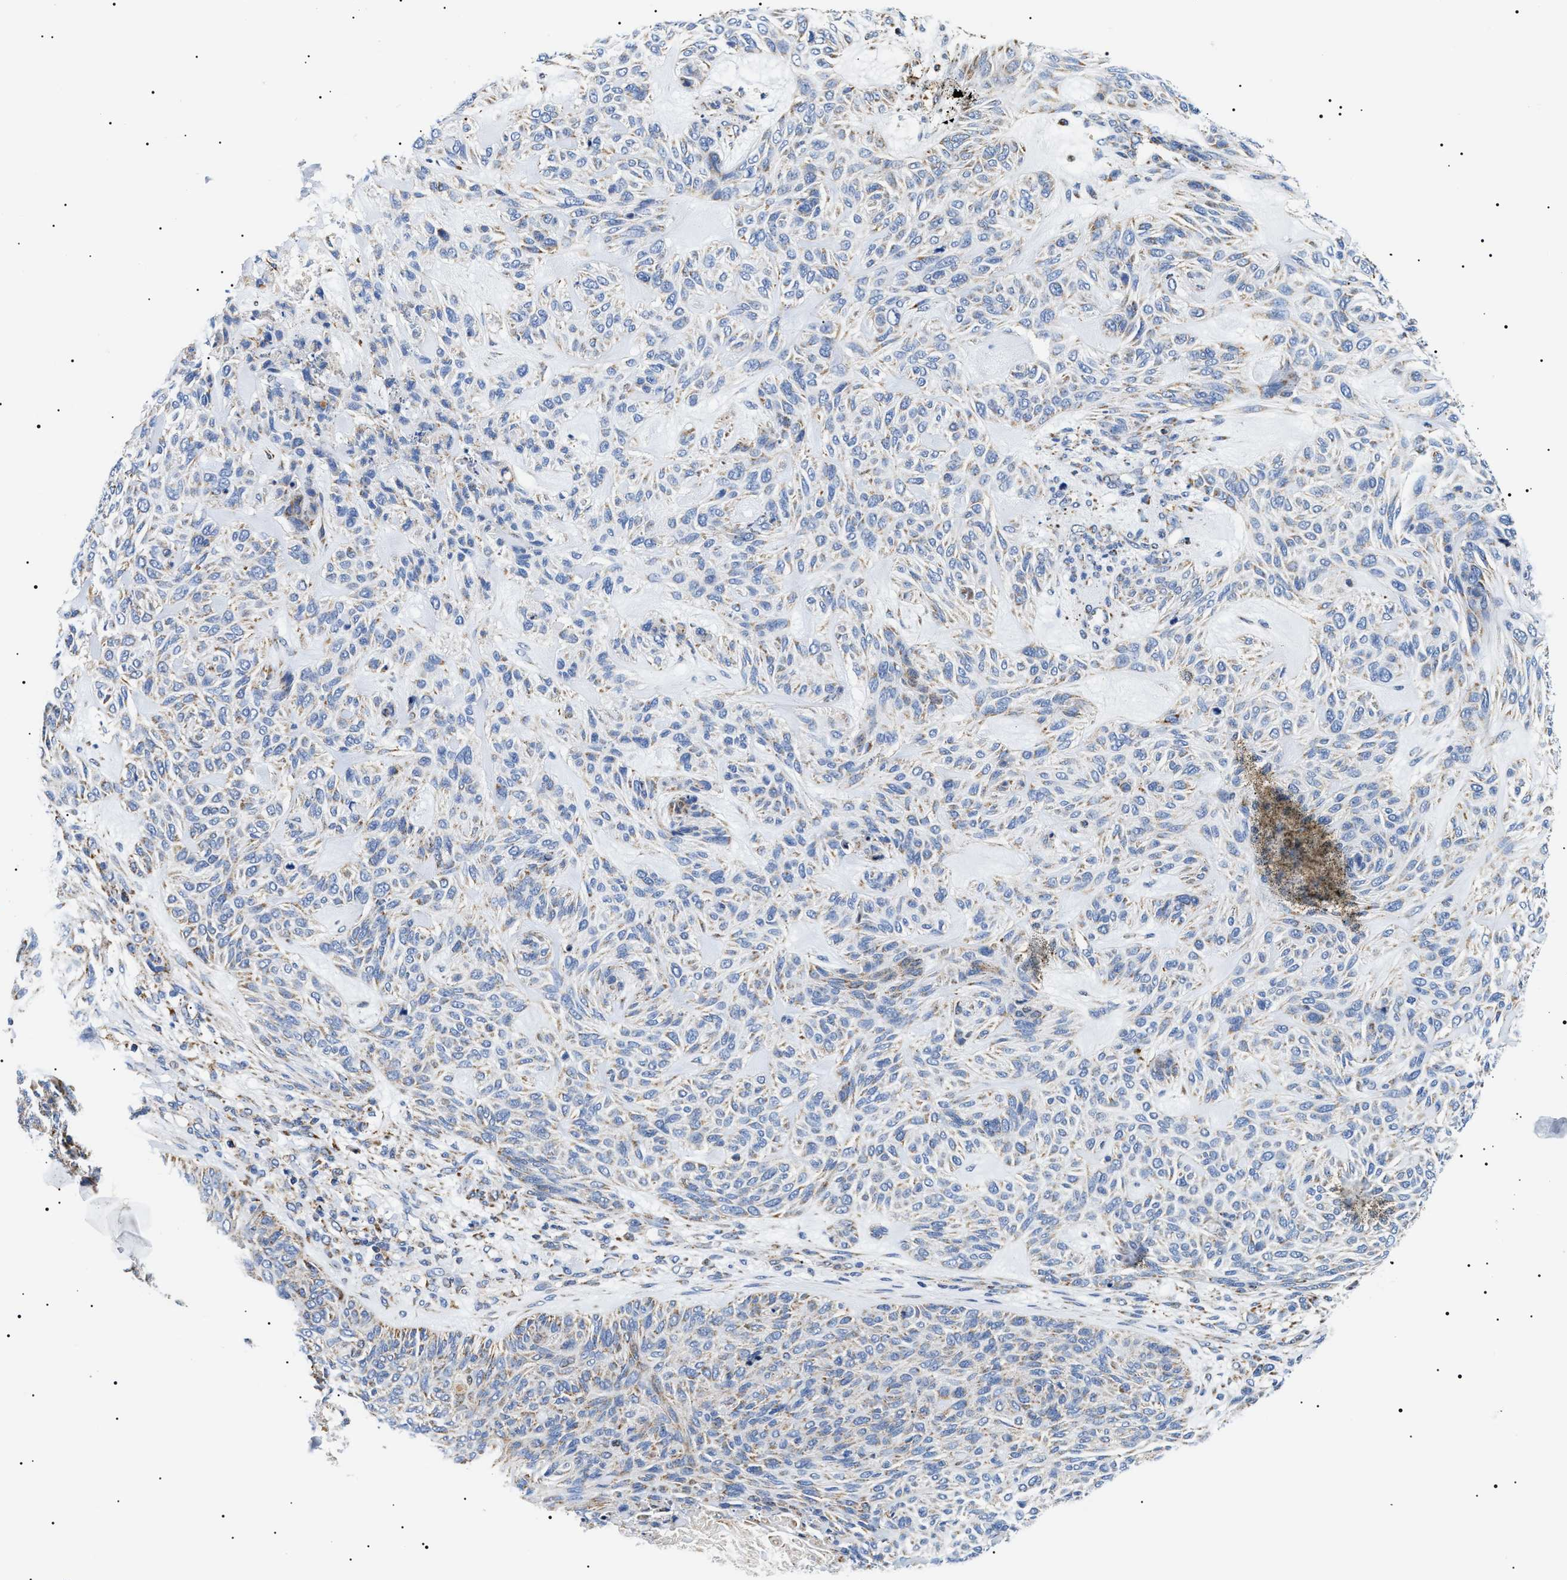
{"staining": {"intensity": "weak", "quantity": "<25%", "location": "cytoplasmic/membranous"}, "tissue": "skin cancer", "cell_type": "Tumor cells", "image_type": "cancer", "snomed": [{"axis": "morphology", "description": "Basal cell carcinoma"}, {"axis": "topography", "description": "Skin"}], "caption": "An image of skin basal cell carcinoma stained for a protein shows no brown staining in tumor cells.", "gene": "OXSM", "patient": {"sex": "male", "age": 55}}